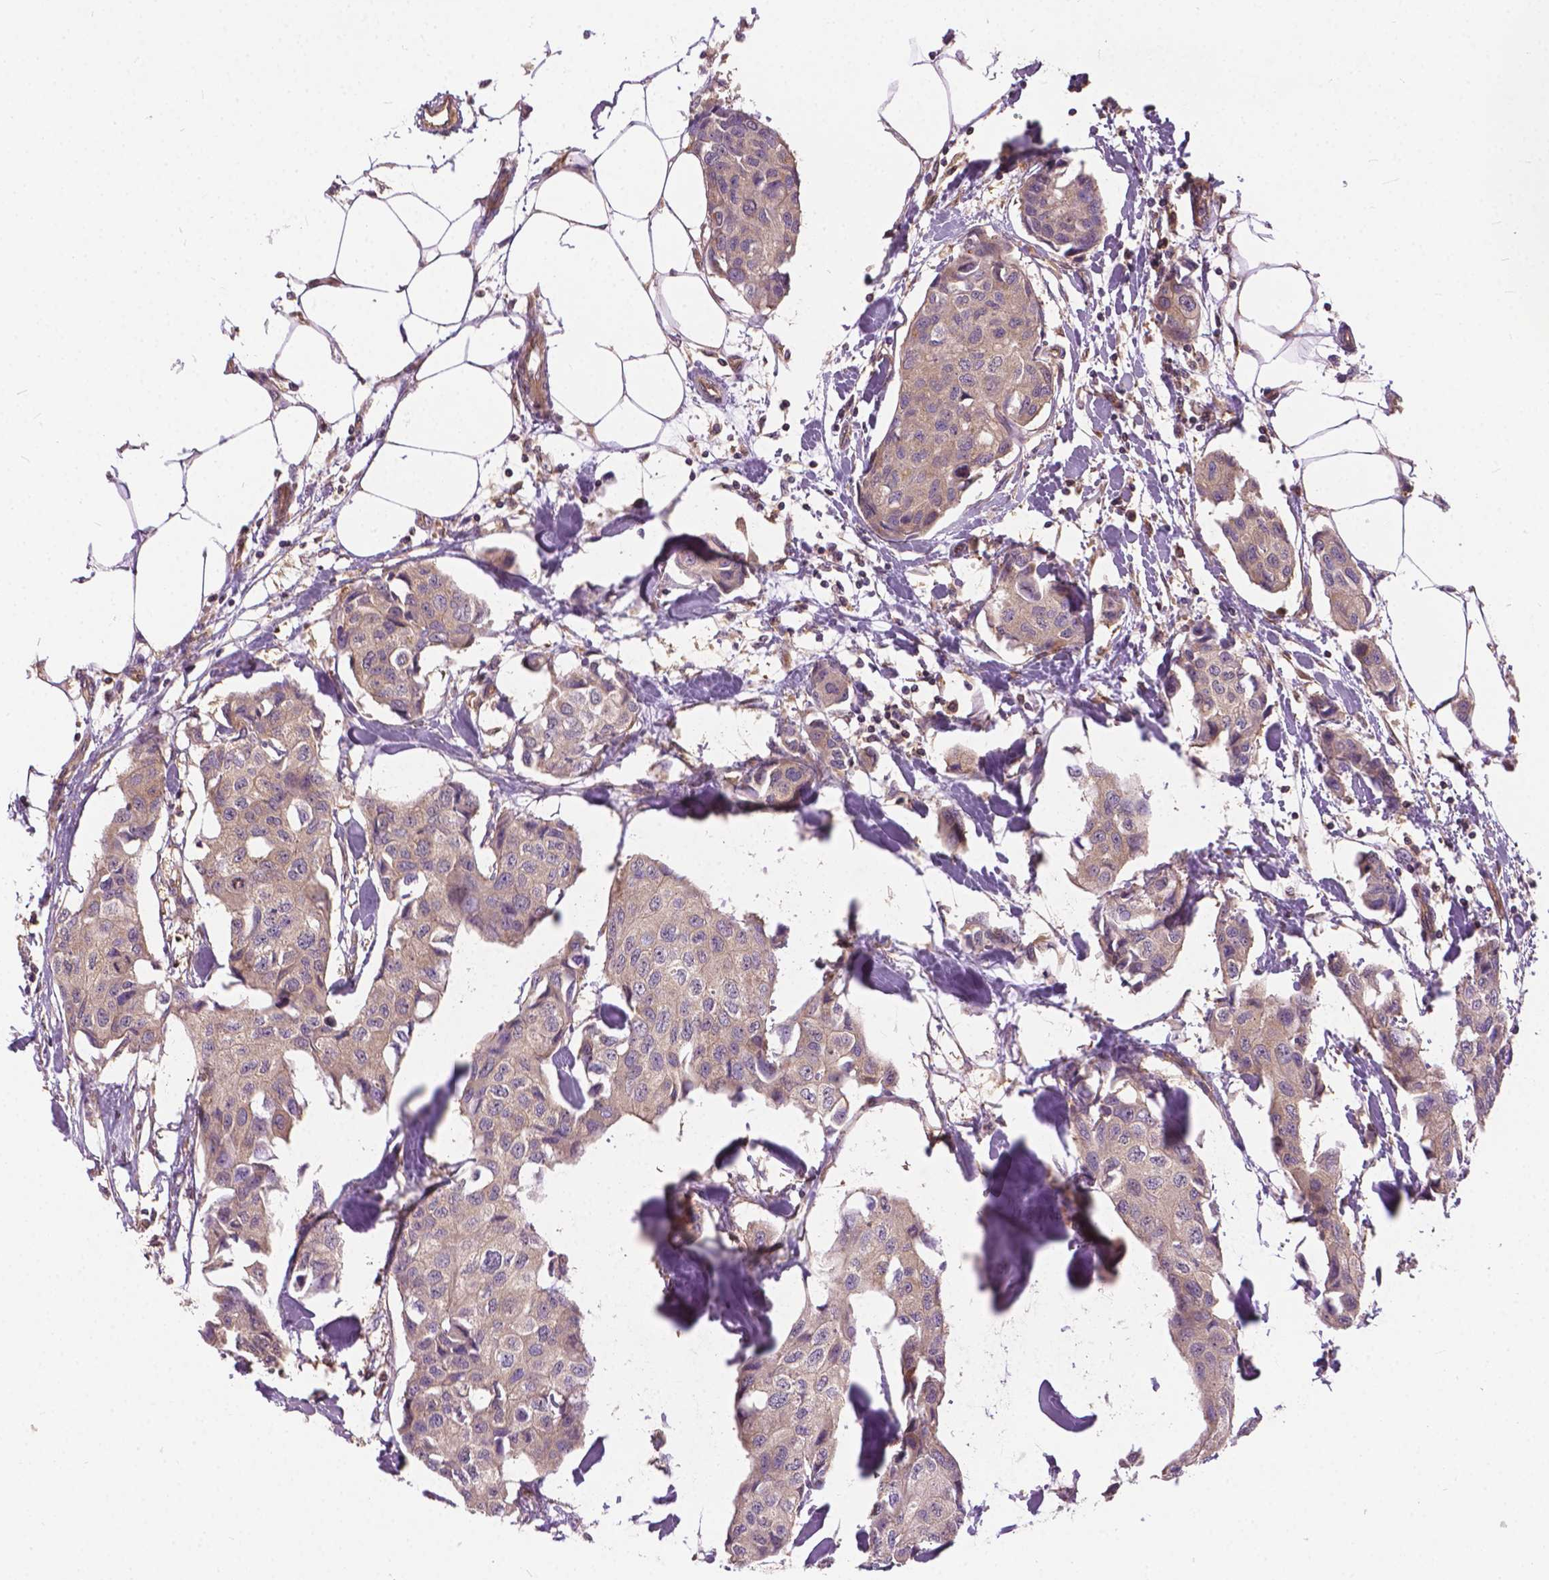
{"staining": {"intensity": "negative", "quantity": "none", "location": "none"}, "tissue": "breast cancer", "cell_type": "Tumor cells", "image_type": "cancer", "snomed": [{"axis": "morphology", "description": "Duct carcinoma"}, {"axis": "topography", "description": "Breast"}], "caption": "Immunohistochemistry of breast infiltrating ductal carcinoma reveals no staining in tumor cells.", "gene": "MZT1", "patient": {"sex": "female", "age": 80}}